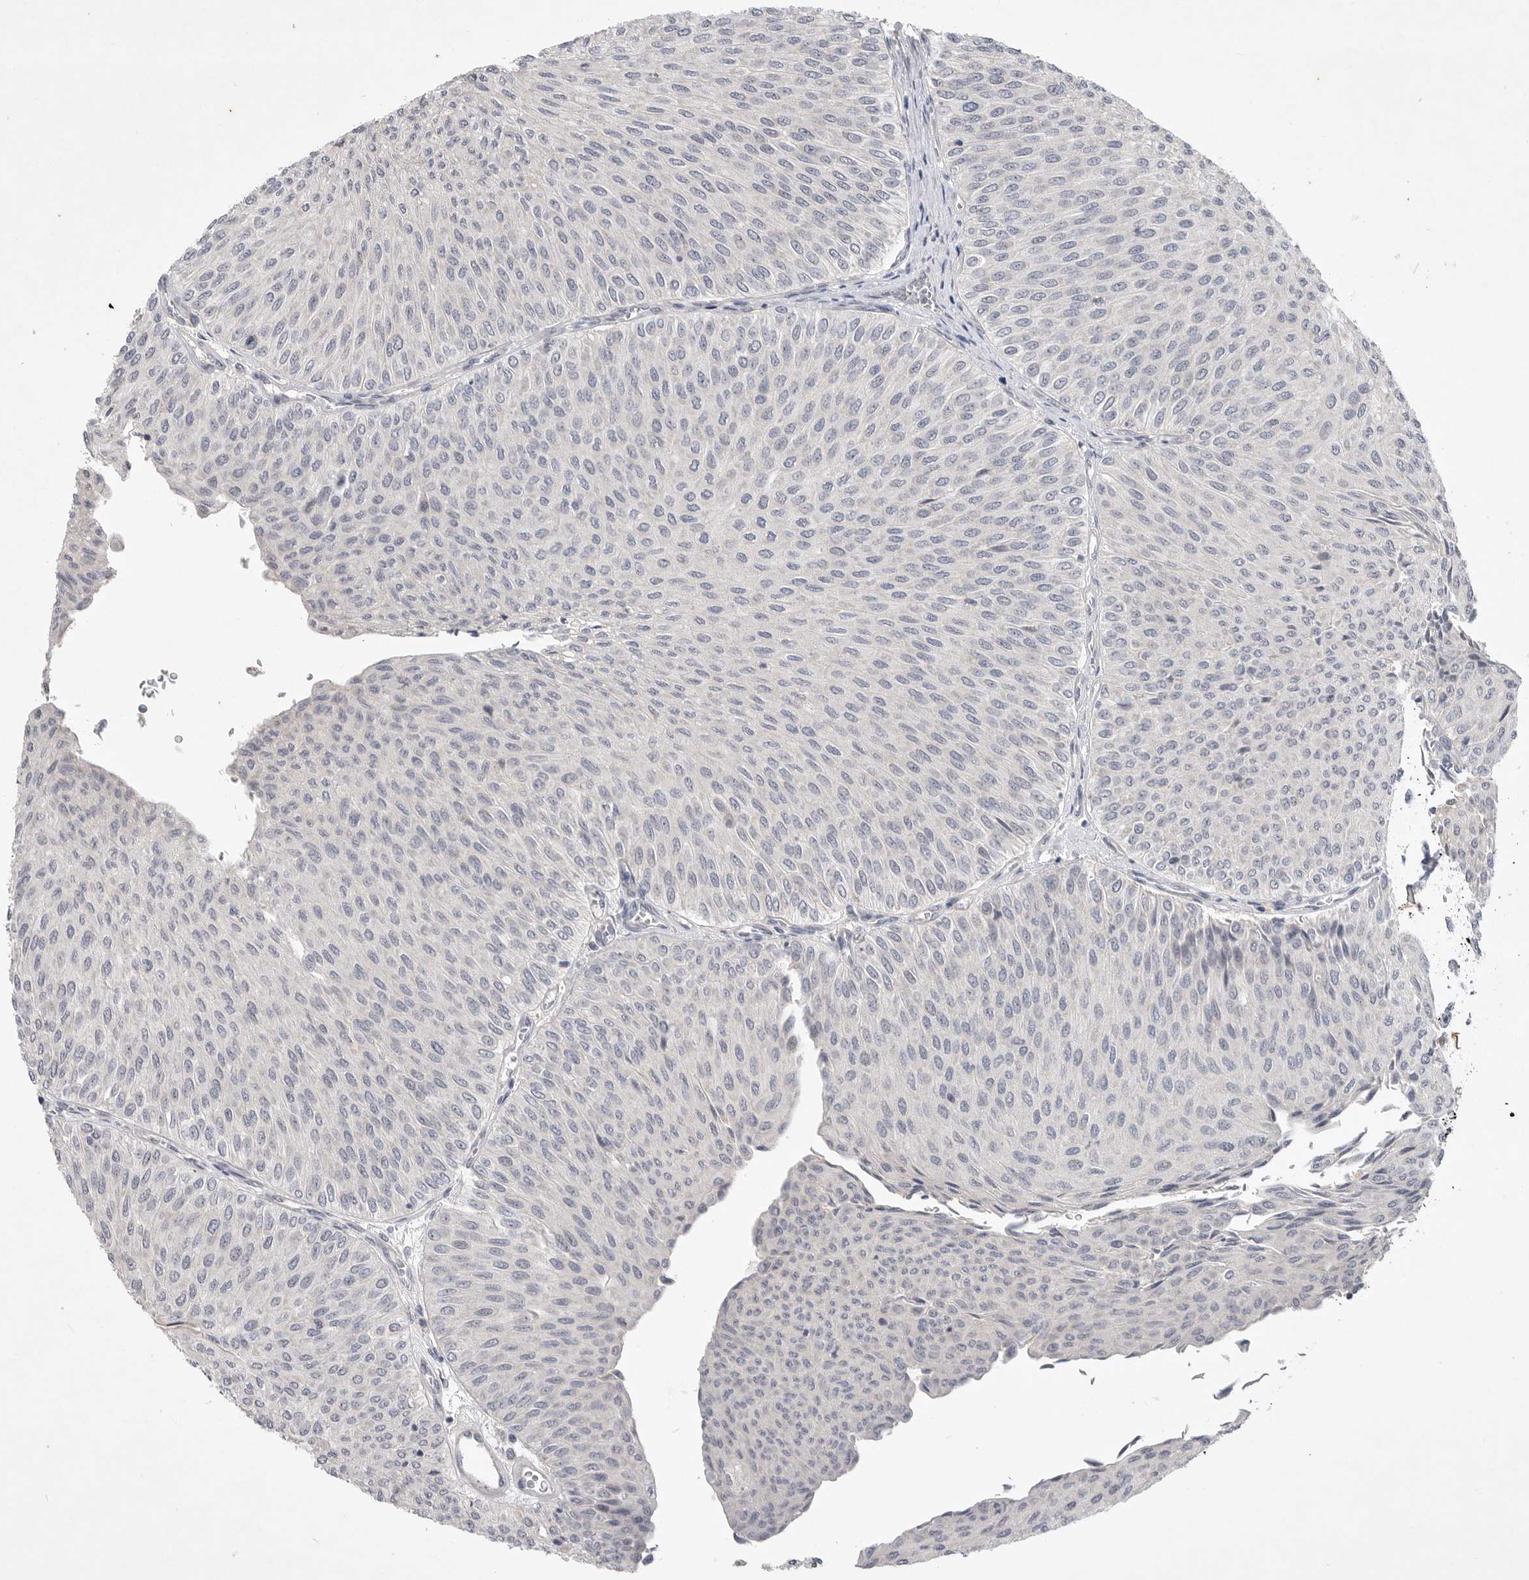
{"staining": {"intensity": "negative", "quantity": "none", "location": "none"}, "tissue": "urothelial cancer", "cell_type": "Tumor cells", "image_type": "cancer", "snomed": [{"axis": "morphology", "description": "Urothelial carcinoma, Low grade"}, {"axis": "topography", "description": "Urinary bladder"}], "caption": "Urothelial carcinoma (low-grade) was stained to show a protein in brown. There is no significant expression in tumor cells.", "gene": "ITGAD", "patient": {"sex": "male", "age": 78}}